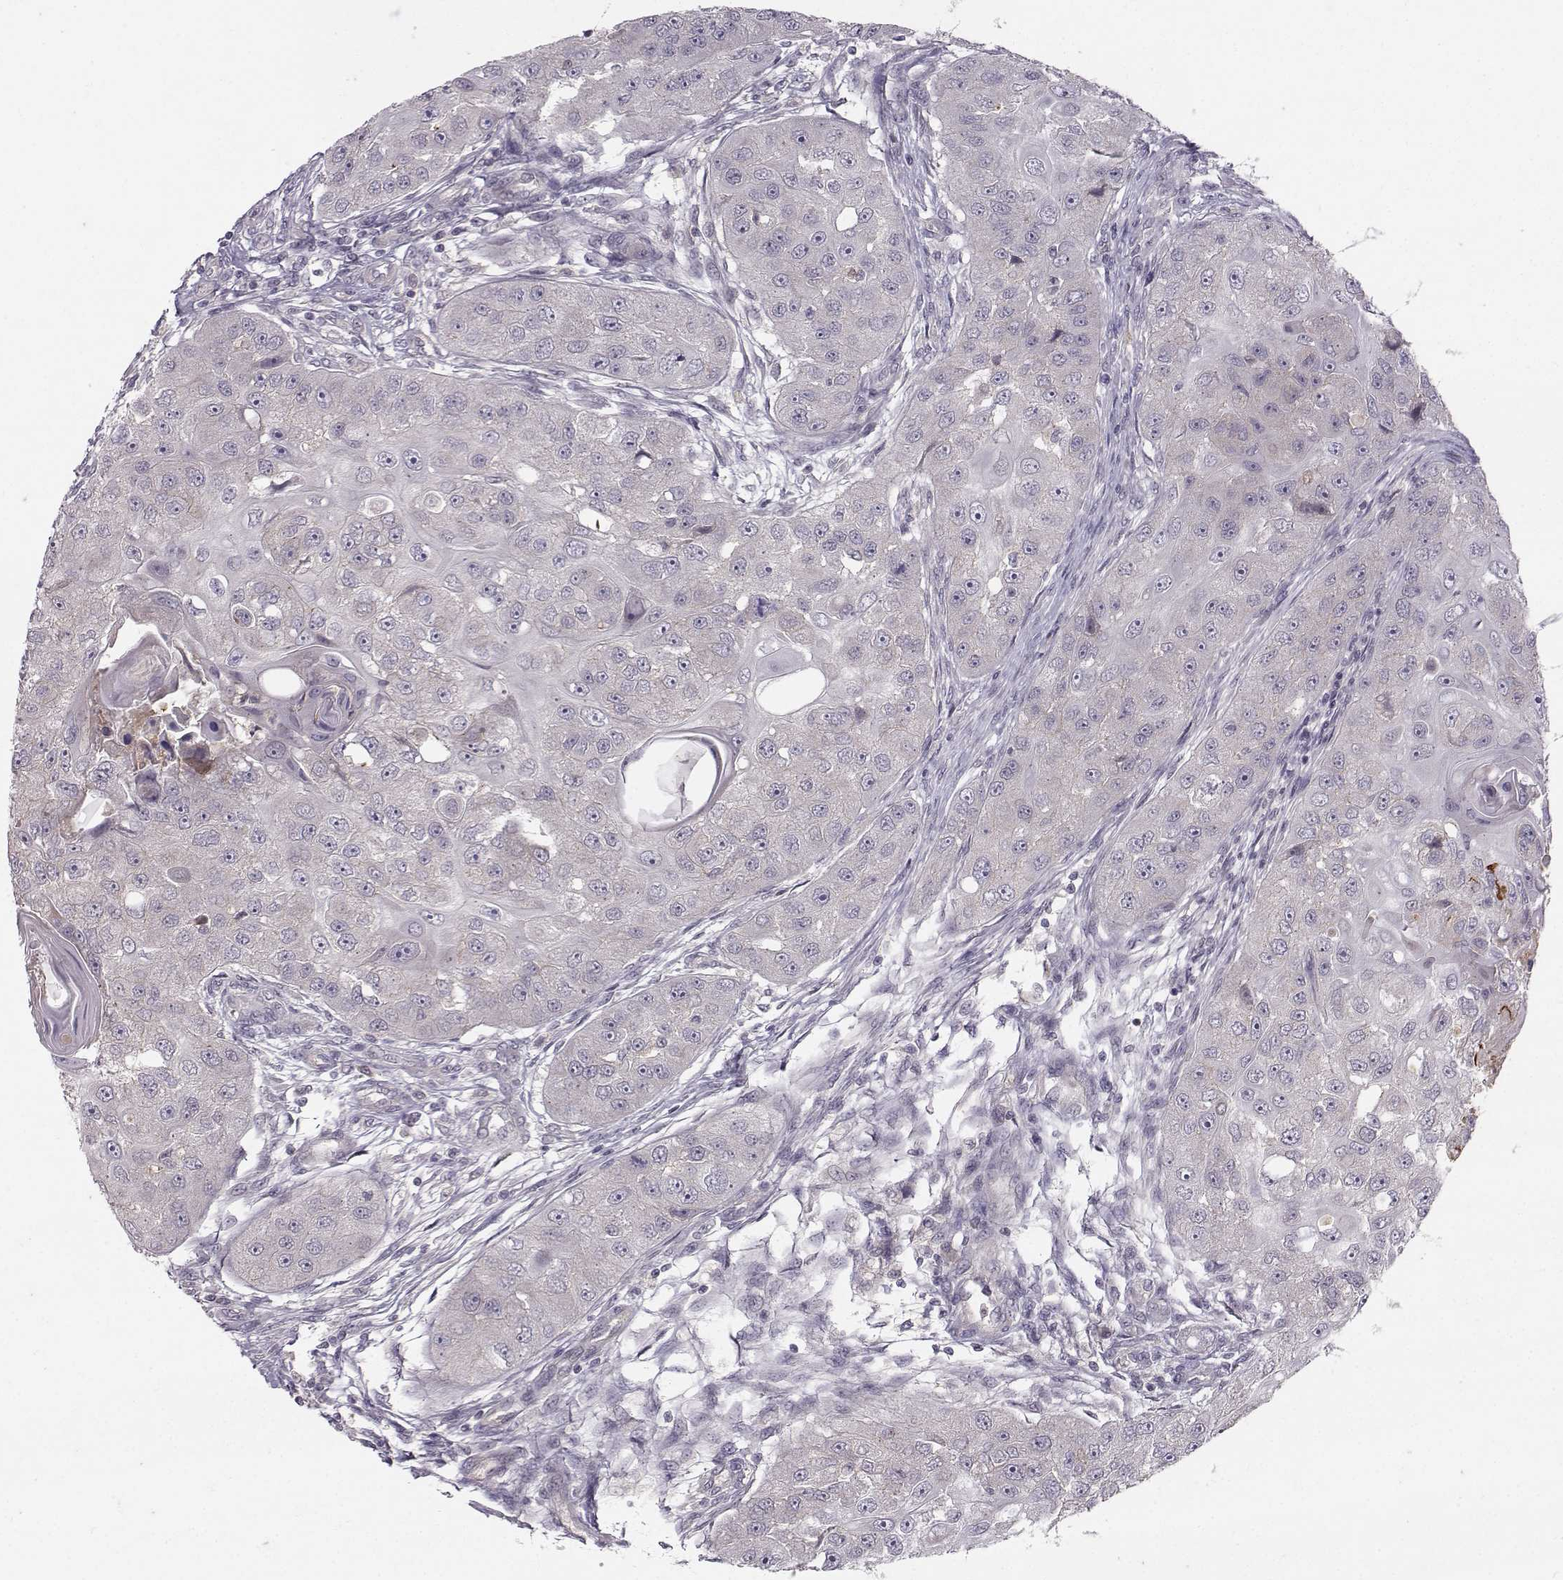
{"staining": {"intensity": "negative", "quantity": "none", "location": "none"}, "tissue": "head and neck cancer", "cell_type": "Tumor cells", "image_type": "cancer", "snomed": [{"axis": "morphology", "description": "Squamous cell carcinoma, NOS"}, {"axis": "topography", "description": "Head-Neck"}], "caption": "DAB (3,3'-diaminobenzidine) immunohistochemical staining of head and neck cancer reveals no significant staining in tumor cells.", "gene": "OPRD1", "patient": {"sex": "male", "age": 51}}